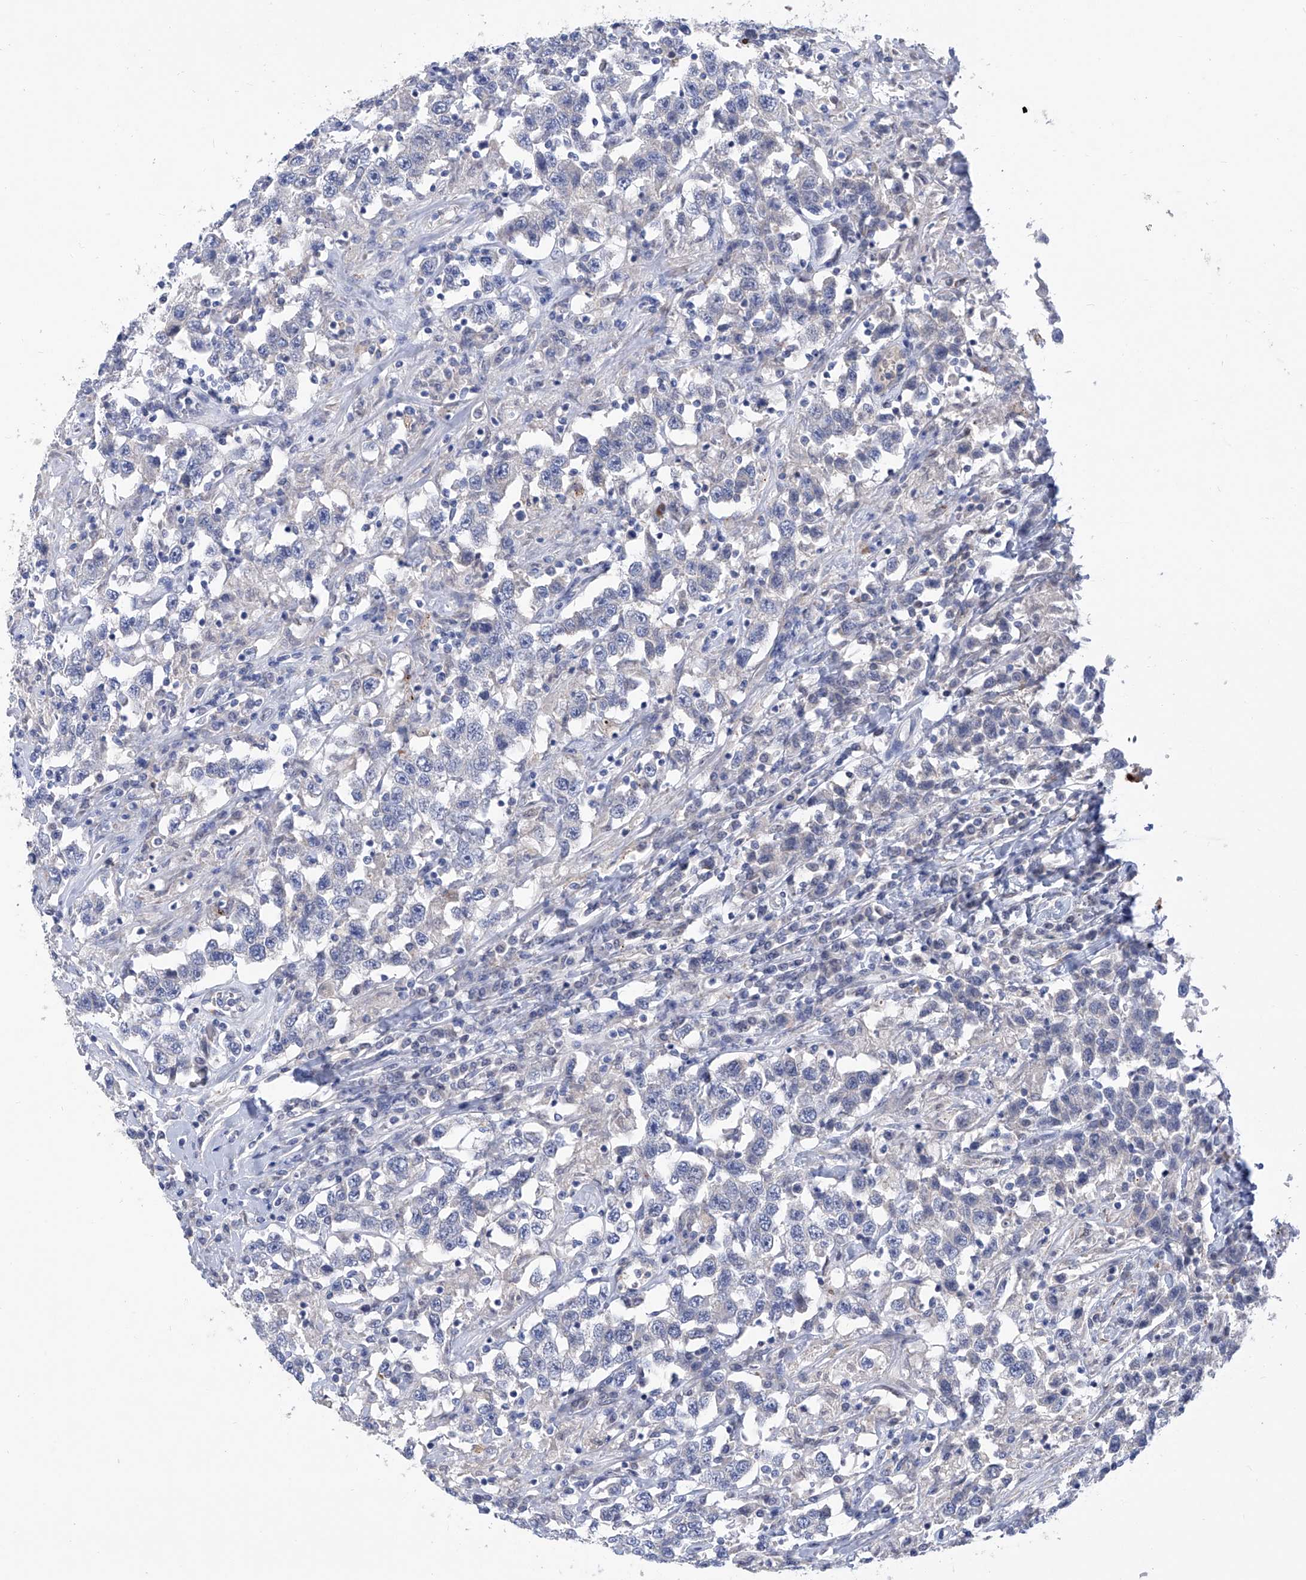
{"staining": {"intensity": "negative", "quantity": "none", "location": "none"}, "tissue": "testis cancer", "cell_type": "Tumor cells", "image_type": "cancer", "snomed": [{"axis": "morphology", "description": "Seminoma, NOS"}, {"axis": "topography", "description": "Testis"}], "caption": "Micrograph shows no protein staining in tumor cells of testis cancer tissue.", "gene": "PHF20", "patient": {"sex": "male", "age": 41}}